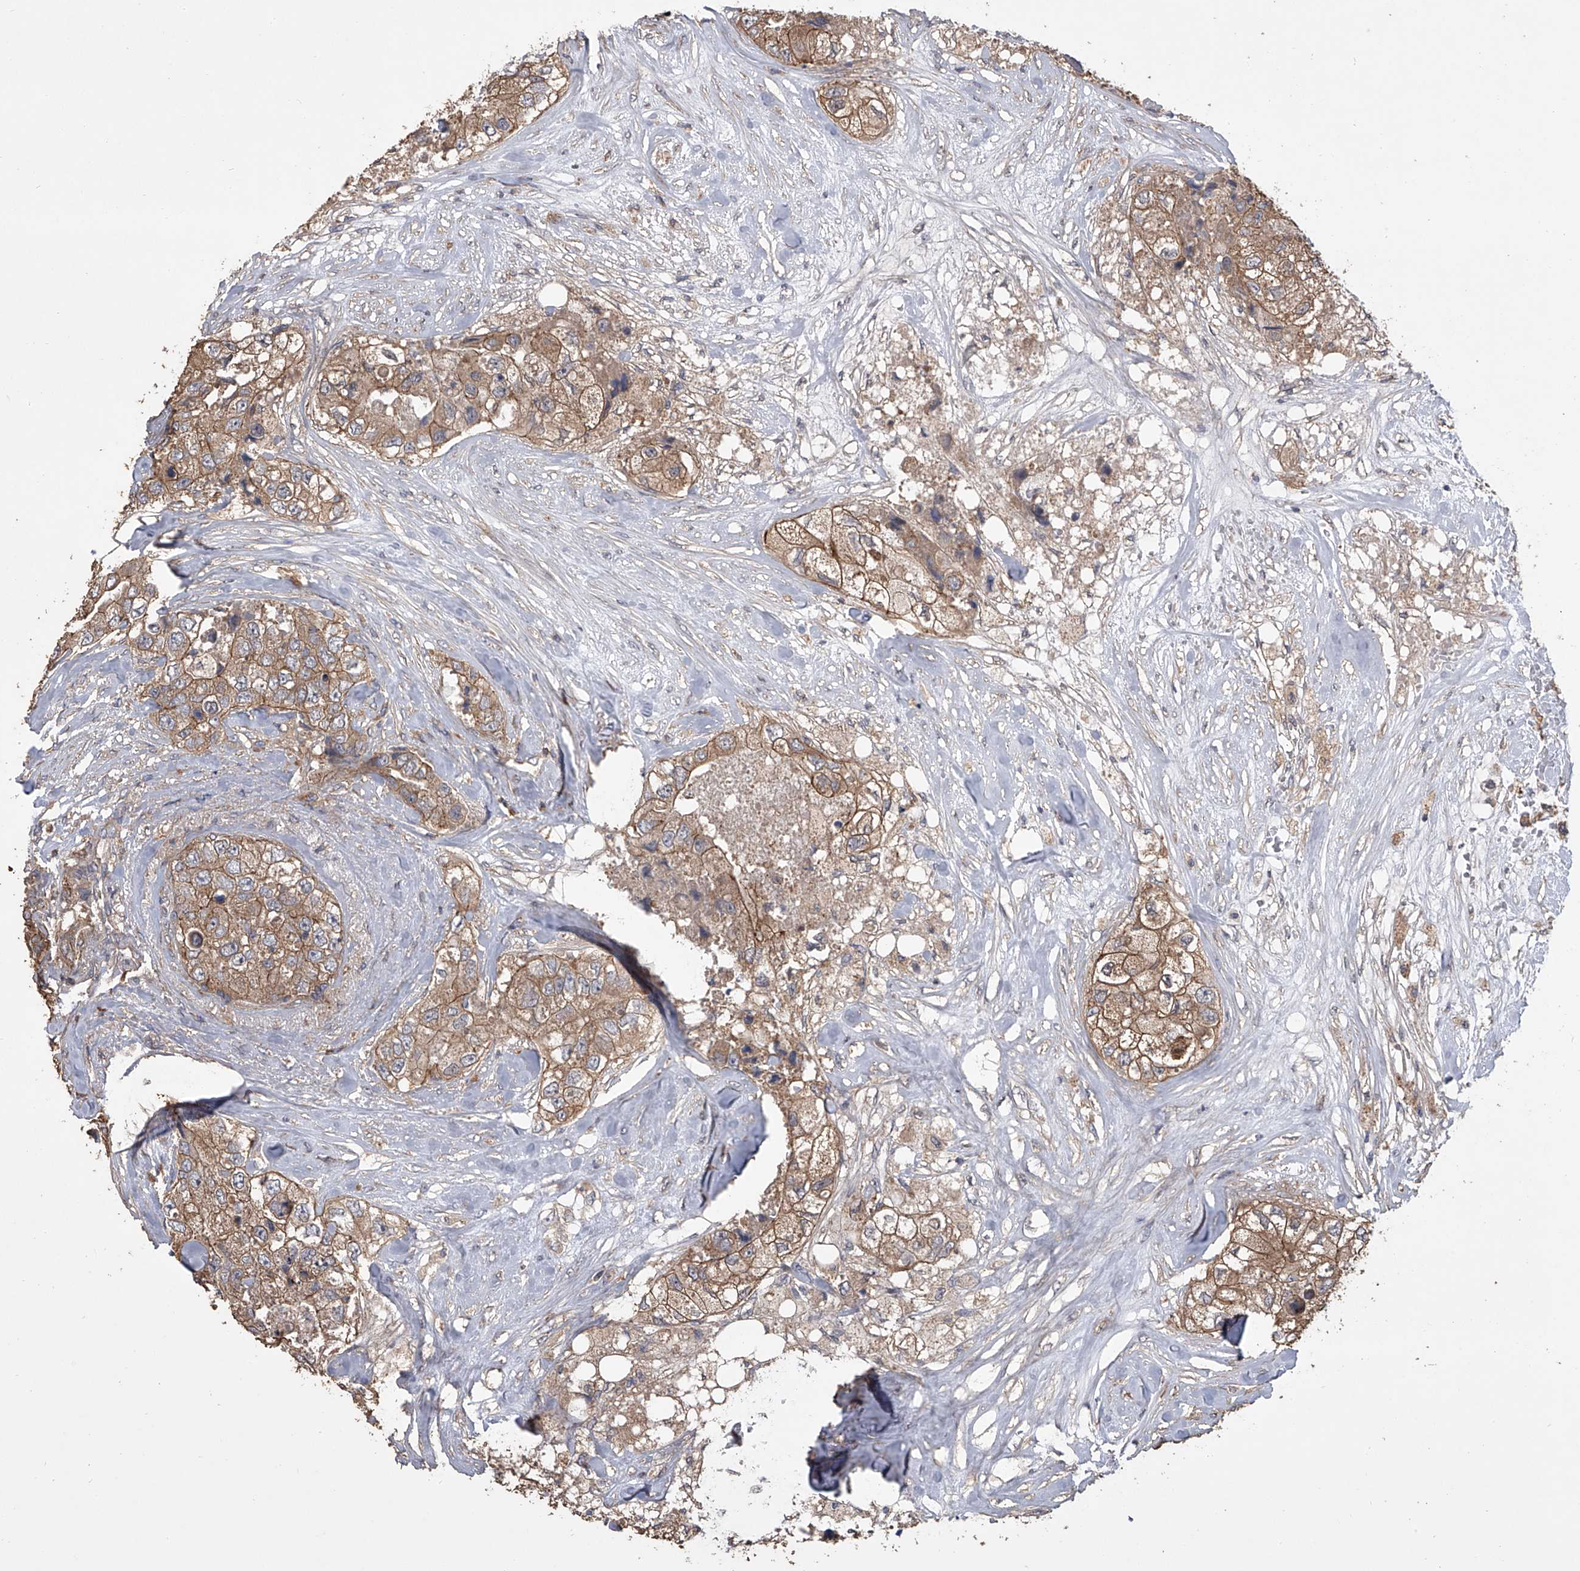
{"staining": {"intensity": "moderate", "quantity": ">75%", "location": "cytoplasmic/membranous"}, "tissue": "breast cancer", "cell_type": "Tumor cells", "image_type": "cancer", "snomed": [{"axis": "morphology", "description": "Duct carcinoma"}, {"axis": "topography", "description": "Breast"}], "caption": "Immunohistochemistry image of infiltrating ductal carcinoma (breast) stained for a protein (brown), which shows medium levels of moderate cytoplasmic/membranous expression in approximately >75% of tumor cells.", "gene": "ZNF343", "patient": {"sex": "female", "age": 62}}